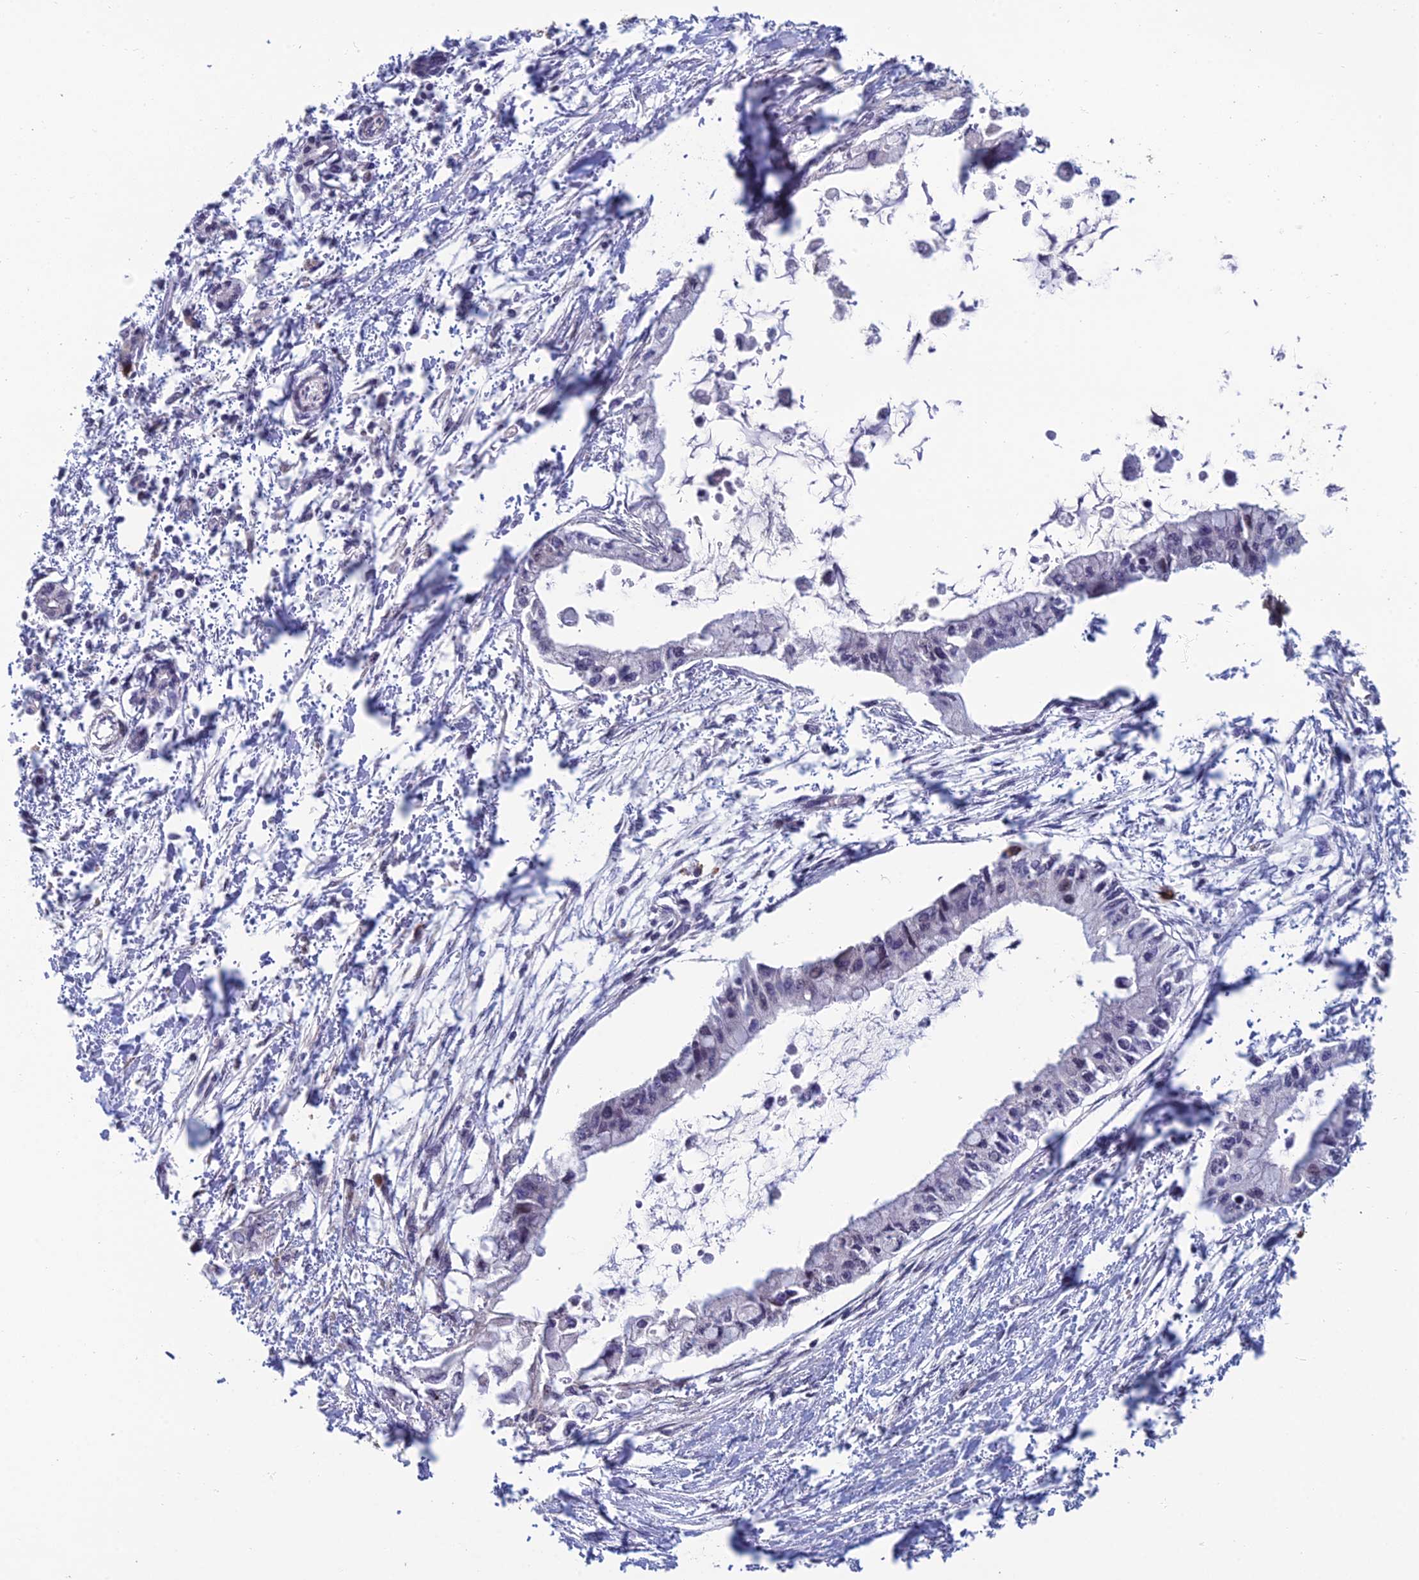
{"staining": {"intensity": "negative", "quantity": "none", "location": "none"}, "tissue": "pancreatic cancer", "cell_type": "Tumor cells", "image_type": "cancer", "snomed": [{"axis": "morphology", "description": "Adenocarcinoma, NOS"}, {"axis": "topography", "description": "Pancreas"}], "caption": "Adenocarcinoma (pancreatic) stained for a protein using immunohistochemistry demonstrates no expression tumor cells.", "gene": "CCDC183", "patient": {"sex": "male", "age": 48}}